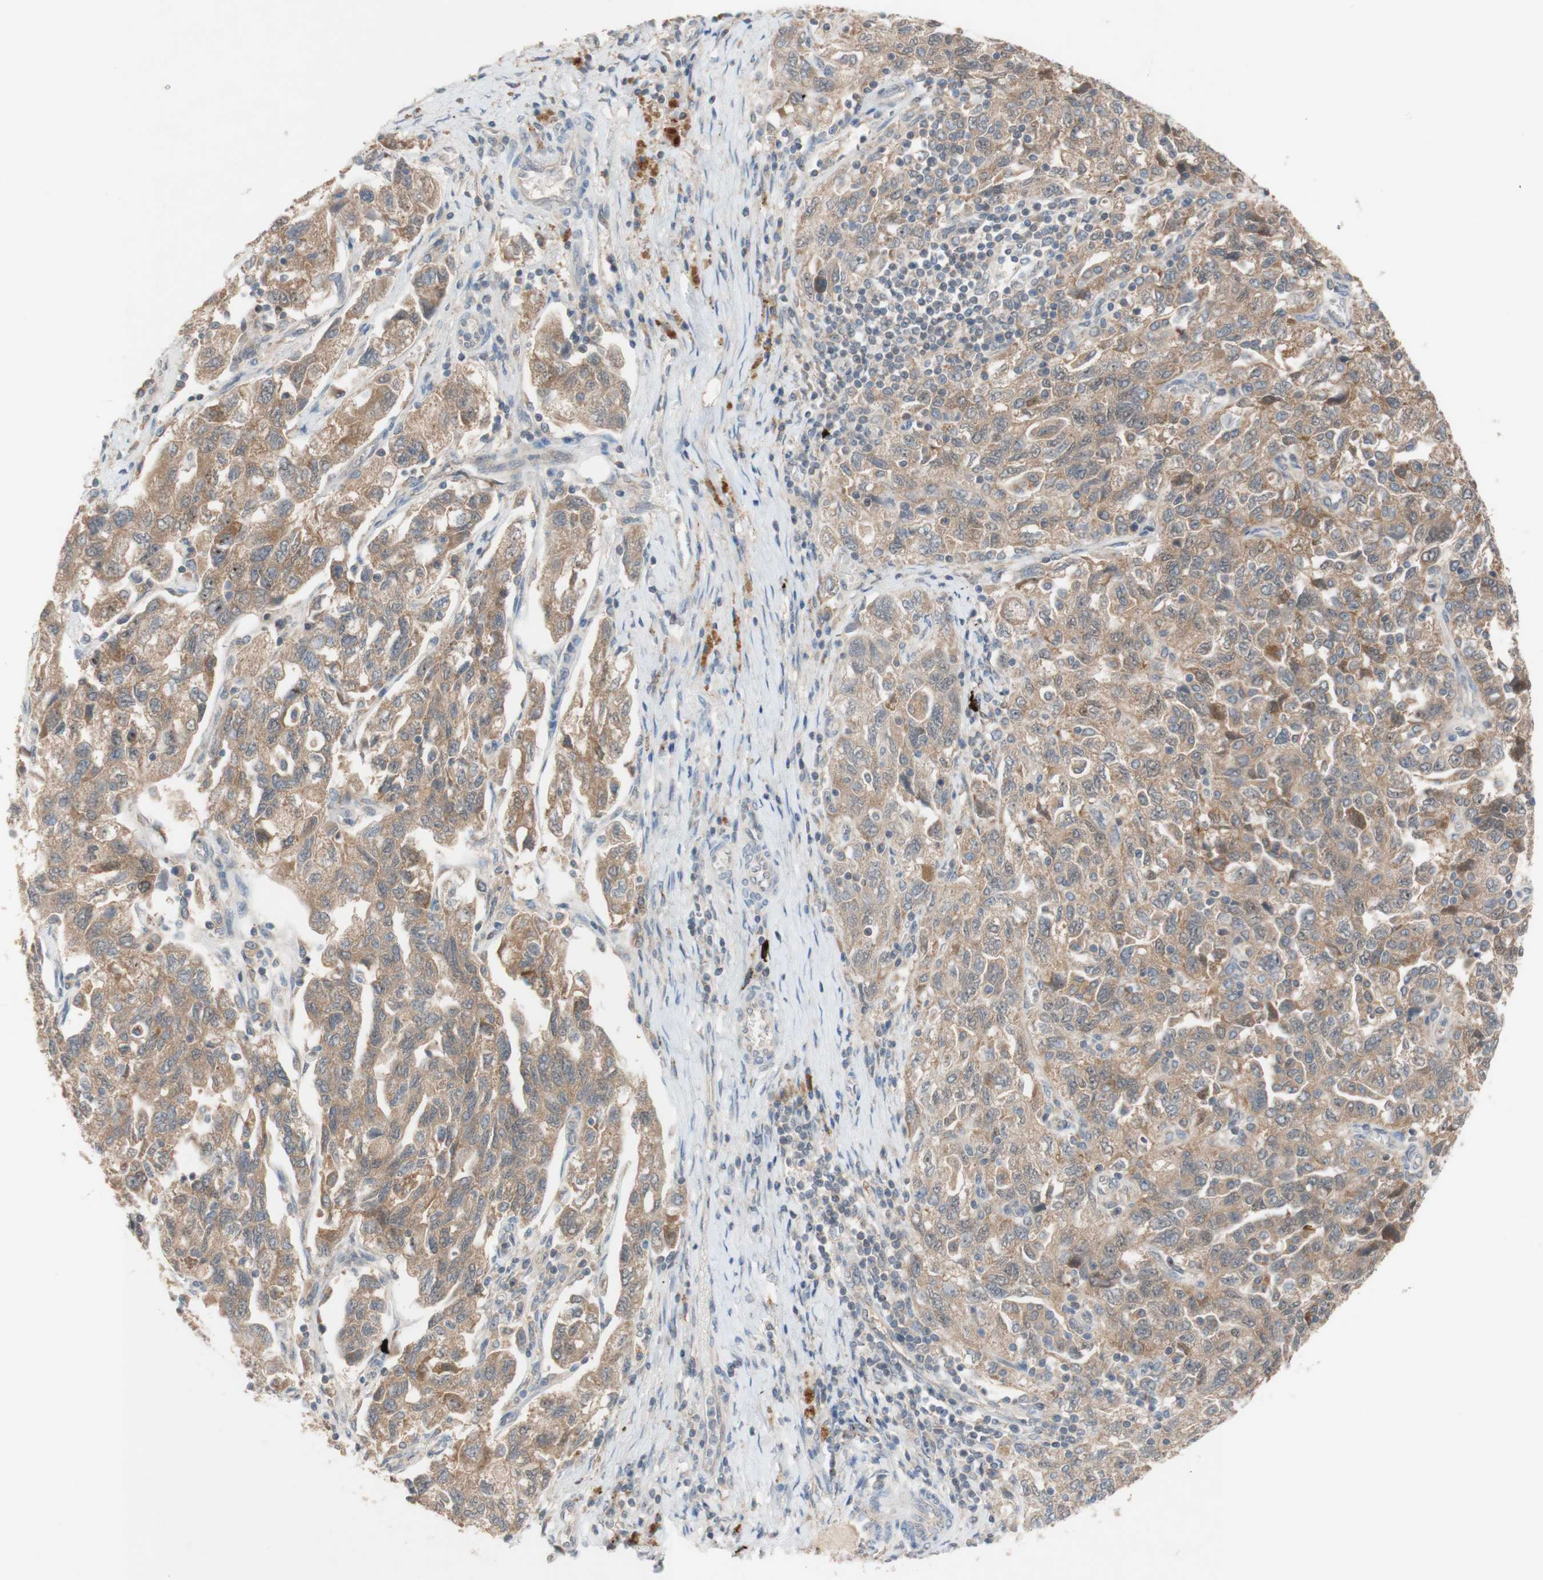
{"staining": {"intensity": "moderate", "quantity": ">75%", "location": "cytoplasmic/membranous"}, "tissue": "ovarian cancer", "cell_type": "Tumor cells", "image_type": "cancer", "snomed": [{"axis": "morphology", "description": "Carcinoma, NOS"}, {"axis": "morphology", "description": "Cystadenocarcinoma, serous, NOS"}, {"axis": "topography", "description": "Ovary"}], "caption": "This photomicrograph demonstrates immunohistochemistry (IHC) staining of human ovarian carcinoma, with medium moderate cytoplasmic/membranous expression in about >75% of tumor cells.", "gene": "PEX2", "patient": {"sex": "female", "age": 69}}